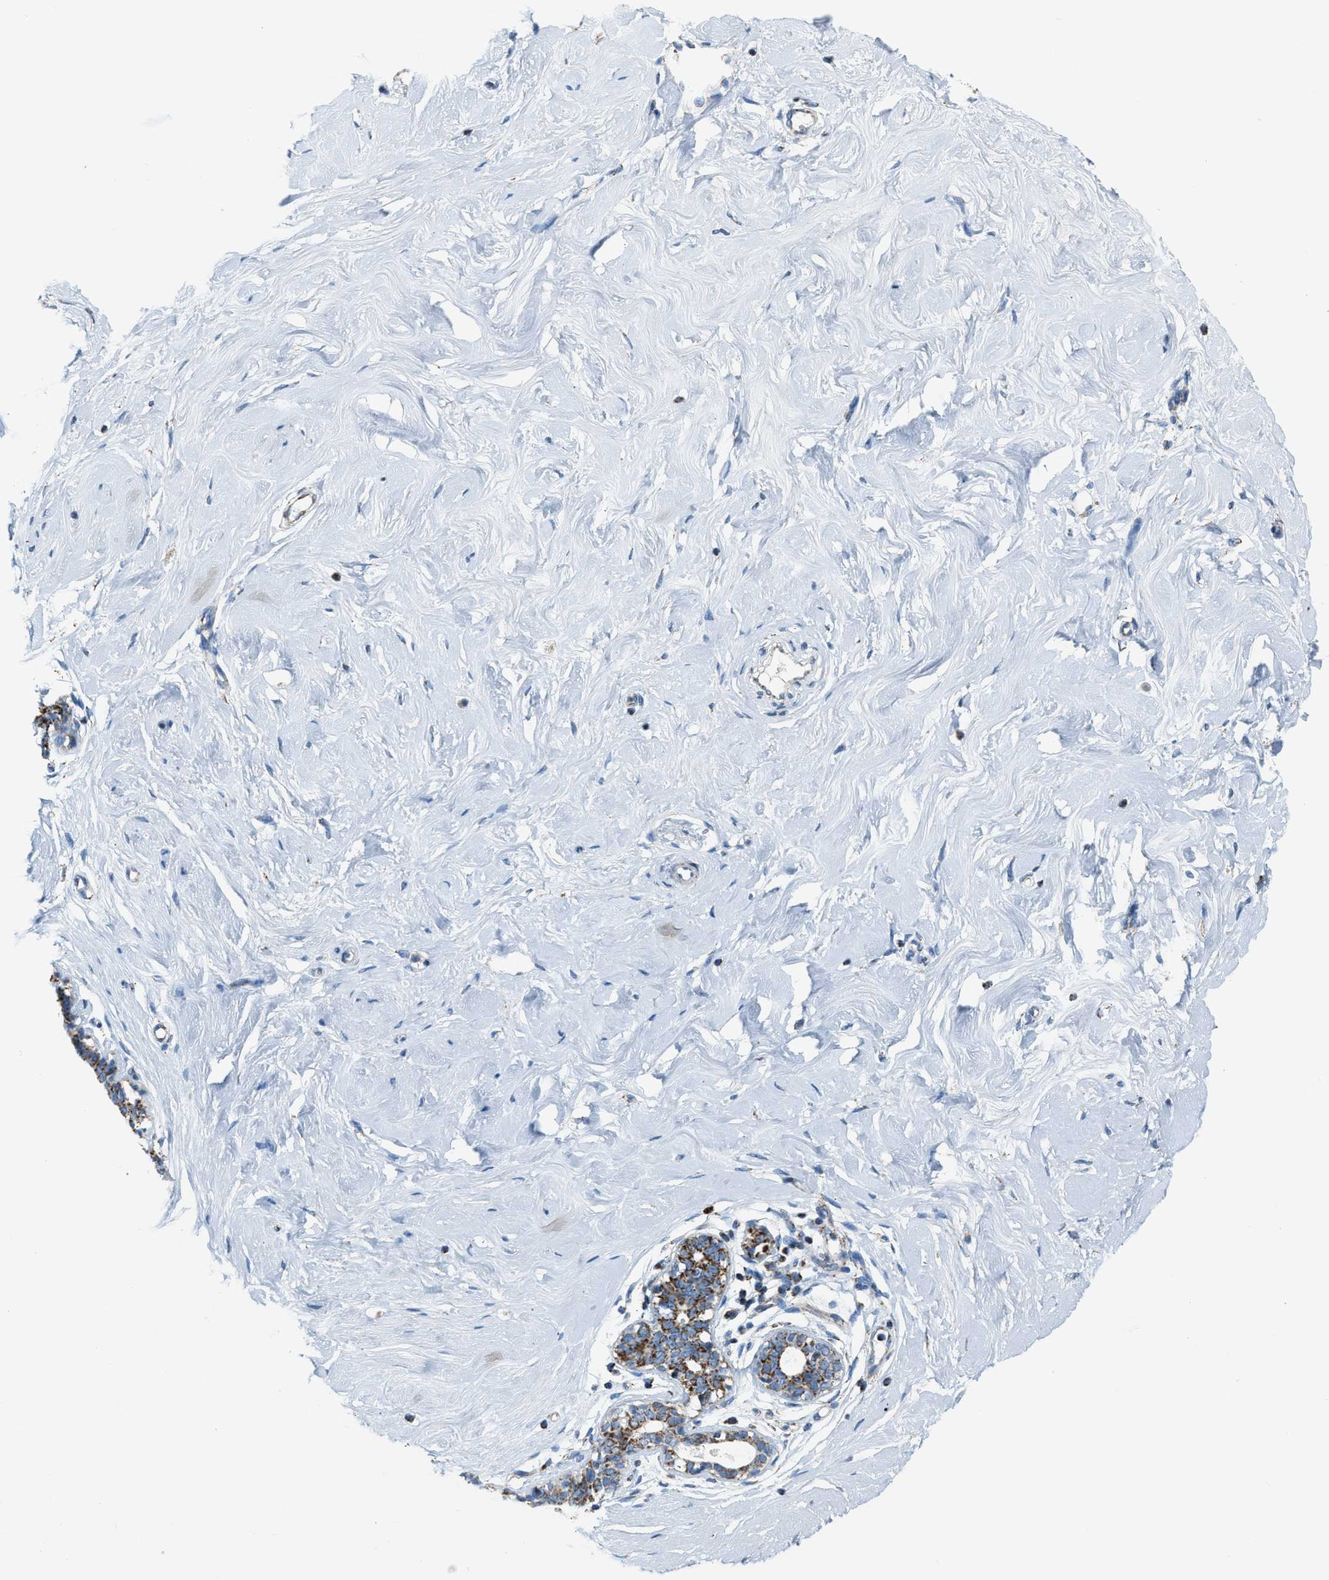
{"staining": {"intensity": "weak", "quantity": ">75%", "location": "cytoplasmic/membranous"}, "tissue": "breast", "cell_type": "Adipocytes", "image_type": "normal", "snomed": [{"axis": "morphology", "description": "Normal tissue, NOS"}, {"axis": "topography", "description": "Breast"}], "caption": "High-power microscopy captured an immunohistochemistry (IHC) image of unremarkable breast, revealing weak cytoplasmic/membranous staining in approximately >75% of adipocytes.", "gene": "MDH2", "patient": {"sex": "female", "age": 23}}